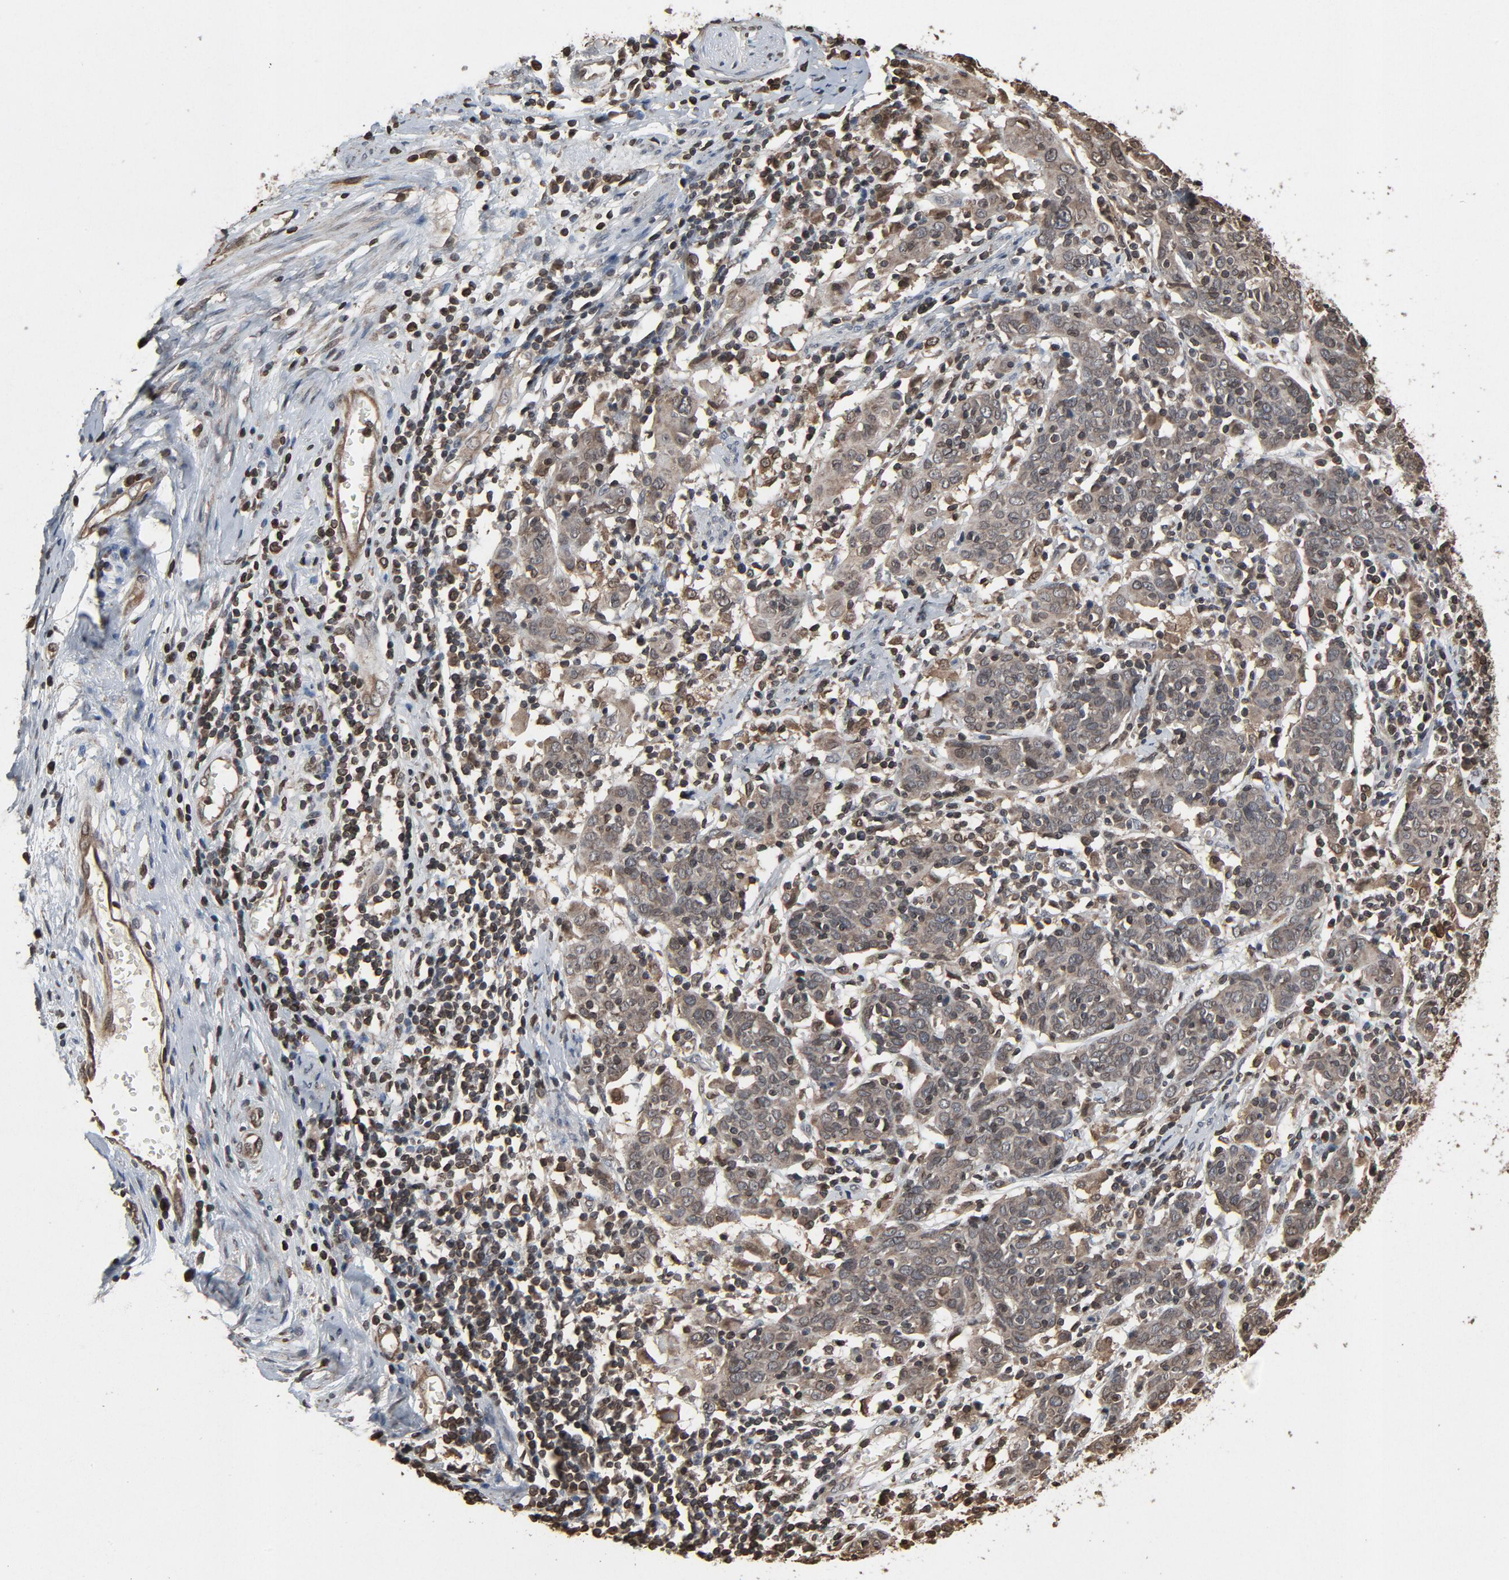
{"staining": {"intensity": "weak", "quantity": "<25%", "location": "cytoplasmic/membranous,nuclear"}, "tissue": "cervical cancer", "cell_type": "Tumor cells", "image_type": "cancer", "snomed": [{"axis": "morphology", "description": "Normal tissue, NOS"}, {"axis": "morphology", "description": "Squamous cell carcinoma, NOS"}, {"axis": "topography", "description": "Cervix"}], "caption": "Human cervical cancer (squamous cell carcinoma) stained for a protein using immunohistochemistry (IHC) demonstrates no expression in tumor cells.", "gene": "UBE2D1", "patient": {"sex": "female", "age": 67}}